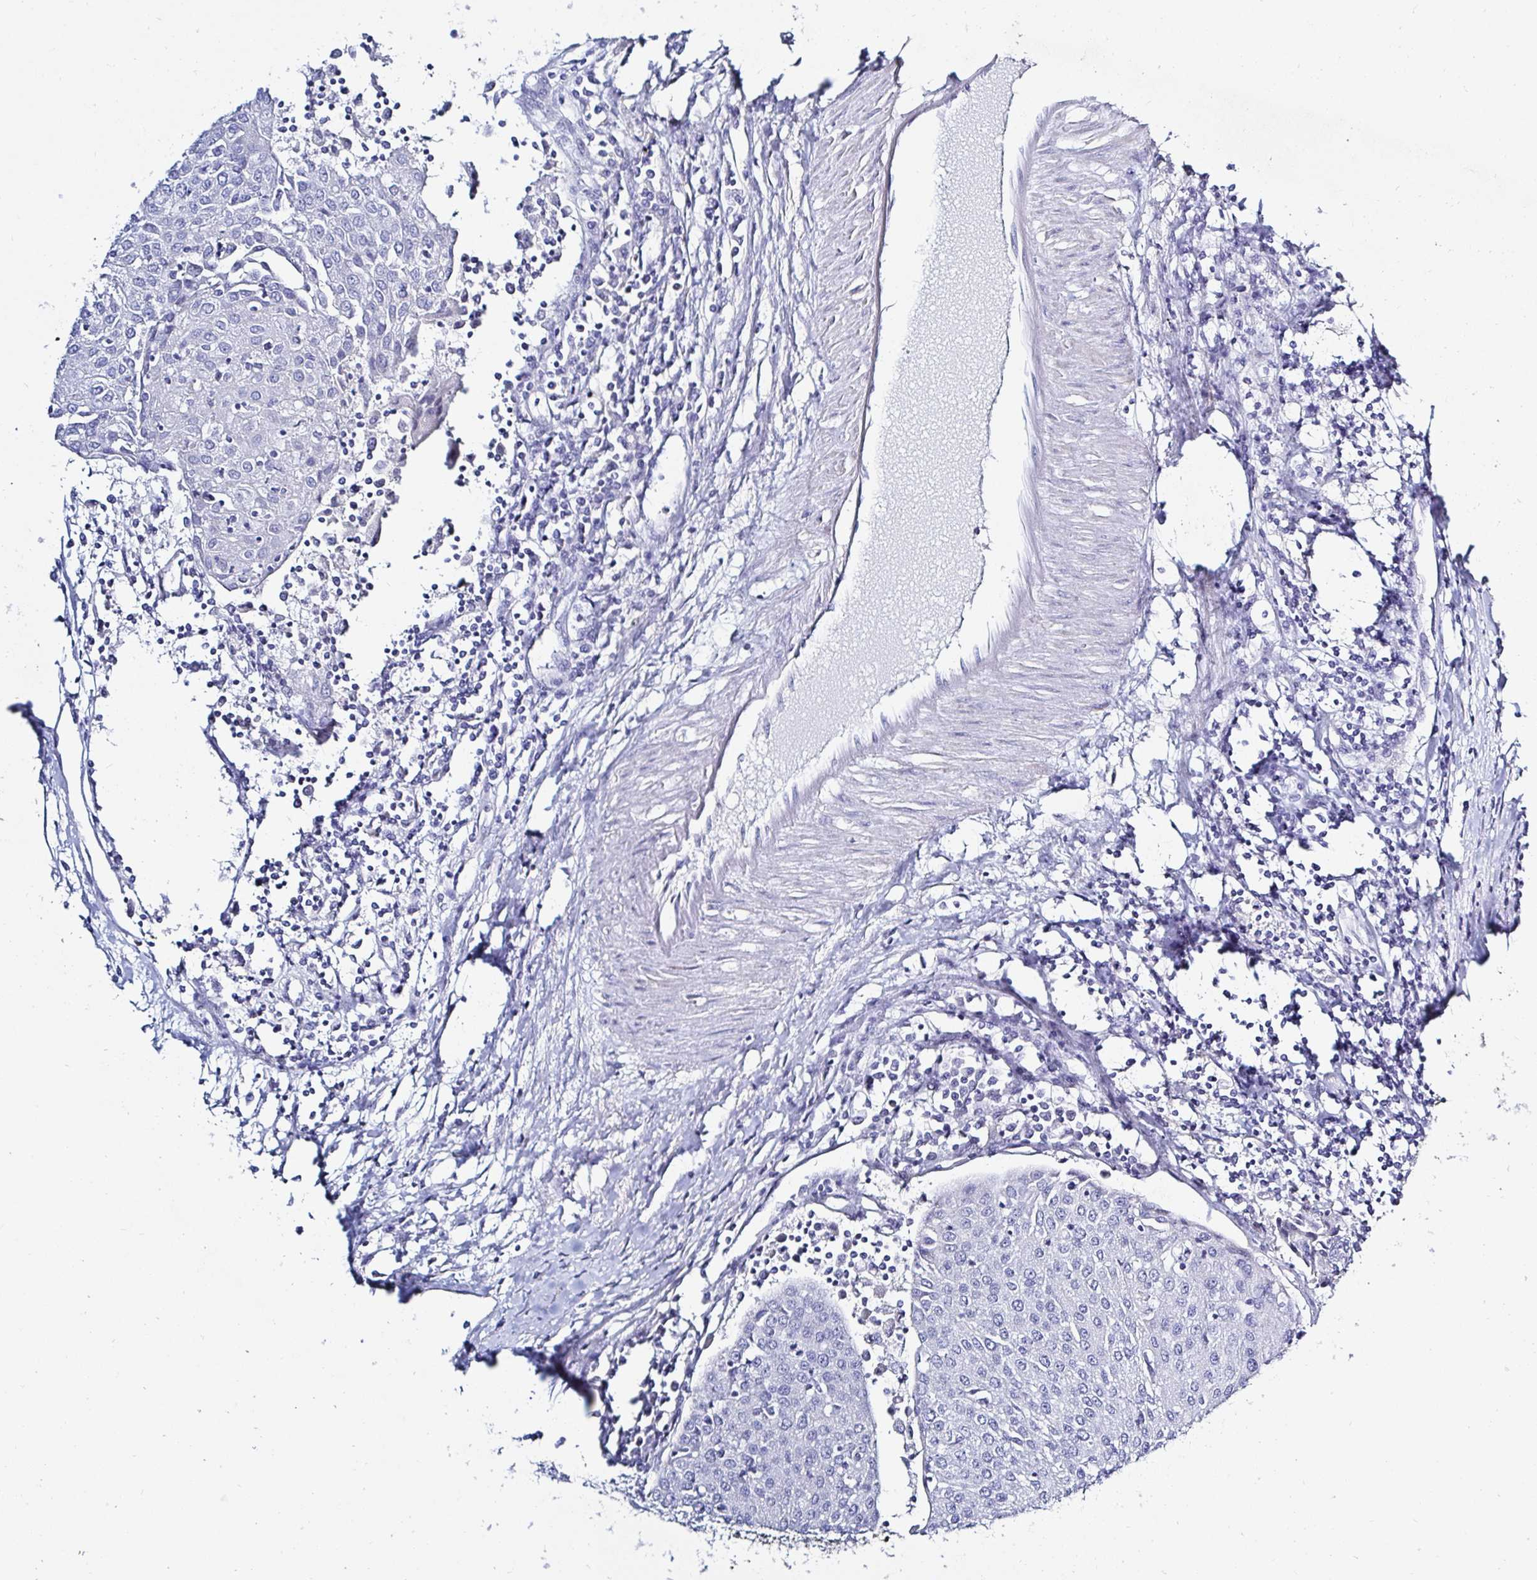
{"staining": {"intensity": "negative", "quantity": "none", "location": "none"}, "tissue": "urothelial cancer", "cell_type": "Tumor cells", "image_type": "cancer", "snomed": [{"axis": "morphology", "description": "Urothelial carcinoma, High grade"}, {"axis": "topography", "description": "Urinary bladder"}], "caption": "The micrograph demonstrates no staining of tumor cells in urothelial carcinoma (high-grade). (DAB IHC, high magnification).", "gene": "OR10K1", "patient": {"sex": "female", "age": 85}}